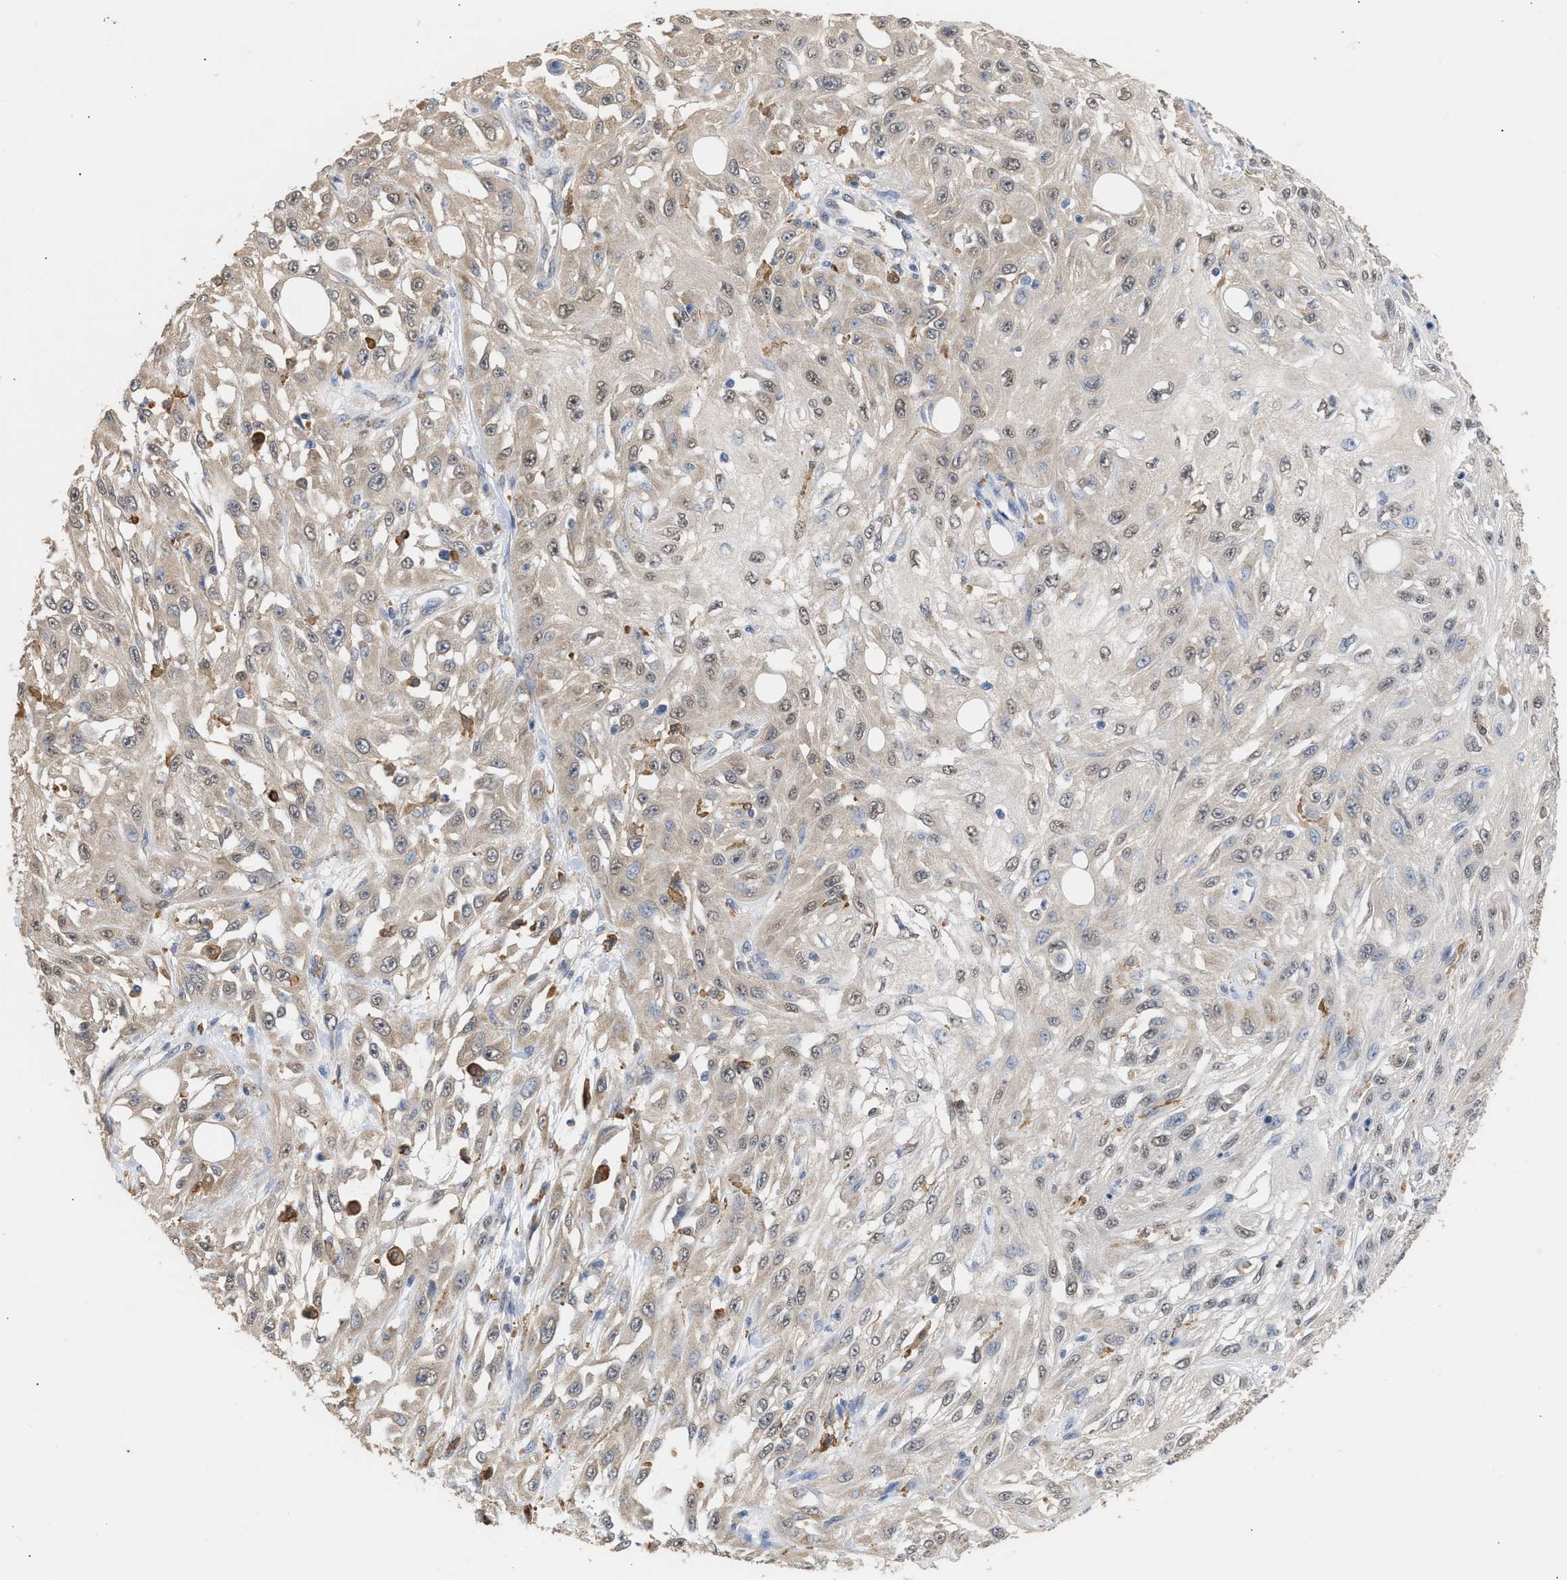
{"staining": {"intensity": "weak", "quantity": ">75%", "location": "cytoplasmic/membranous"}, "tissue": "skin cancer", "cell_type": "Tumor cells", "image_type": "cancer", "snomed": [{"axis": "morphology", "description": "Squamous cell carcinoma, NOS"}, {"axis": "morphology", "description": "Squamous cell carcinoma, metastatic, NOS"}, {"axis": "topography", "description": "Skin"}, {"axis": "topography", "description": "Lymph node"}], "caption": "Human skin metastatic squamous cell carcinoma stained with a brown dye reveals weak cytoplasmic/membranous positive positivity in about >75% of tumor cells.", "gene": "GCN1", "patient": {"sex": "male", "age": 75}}